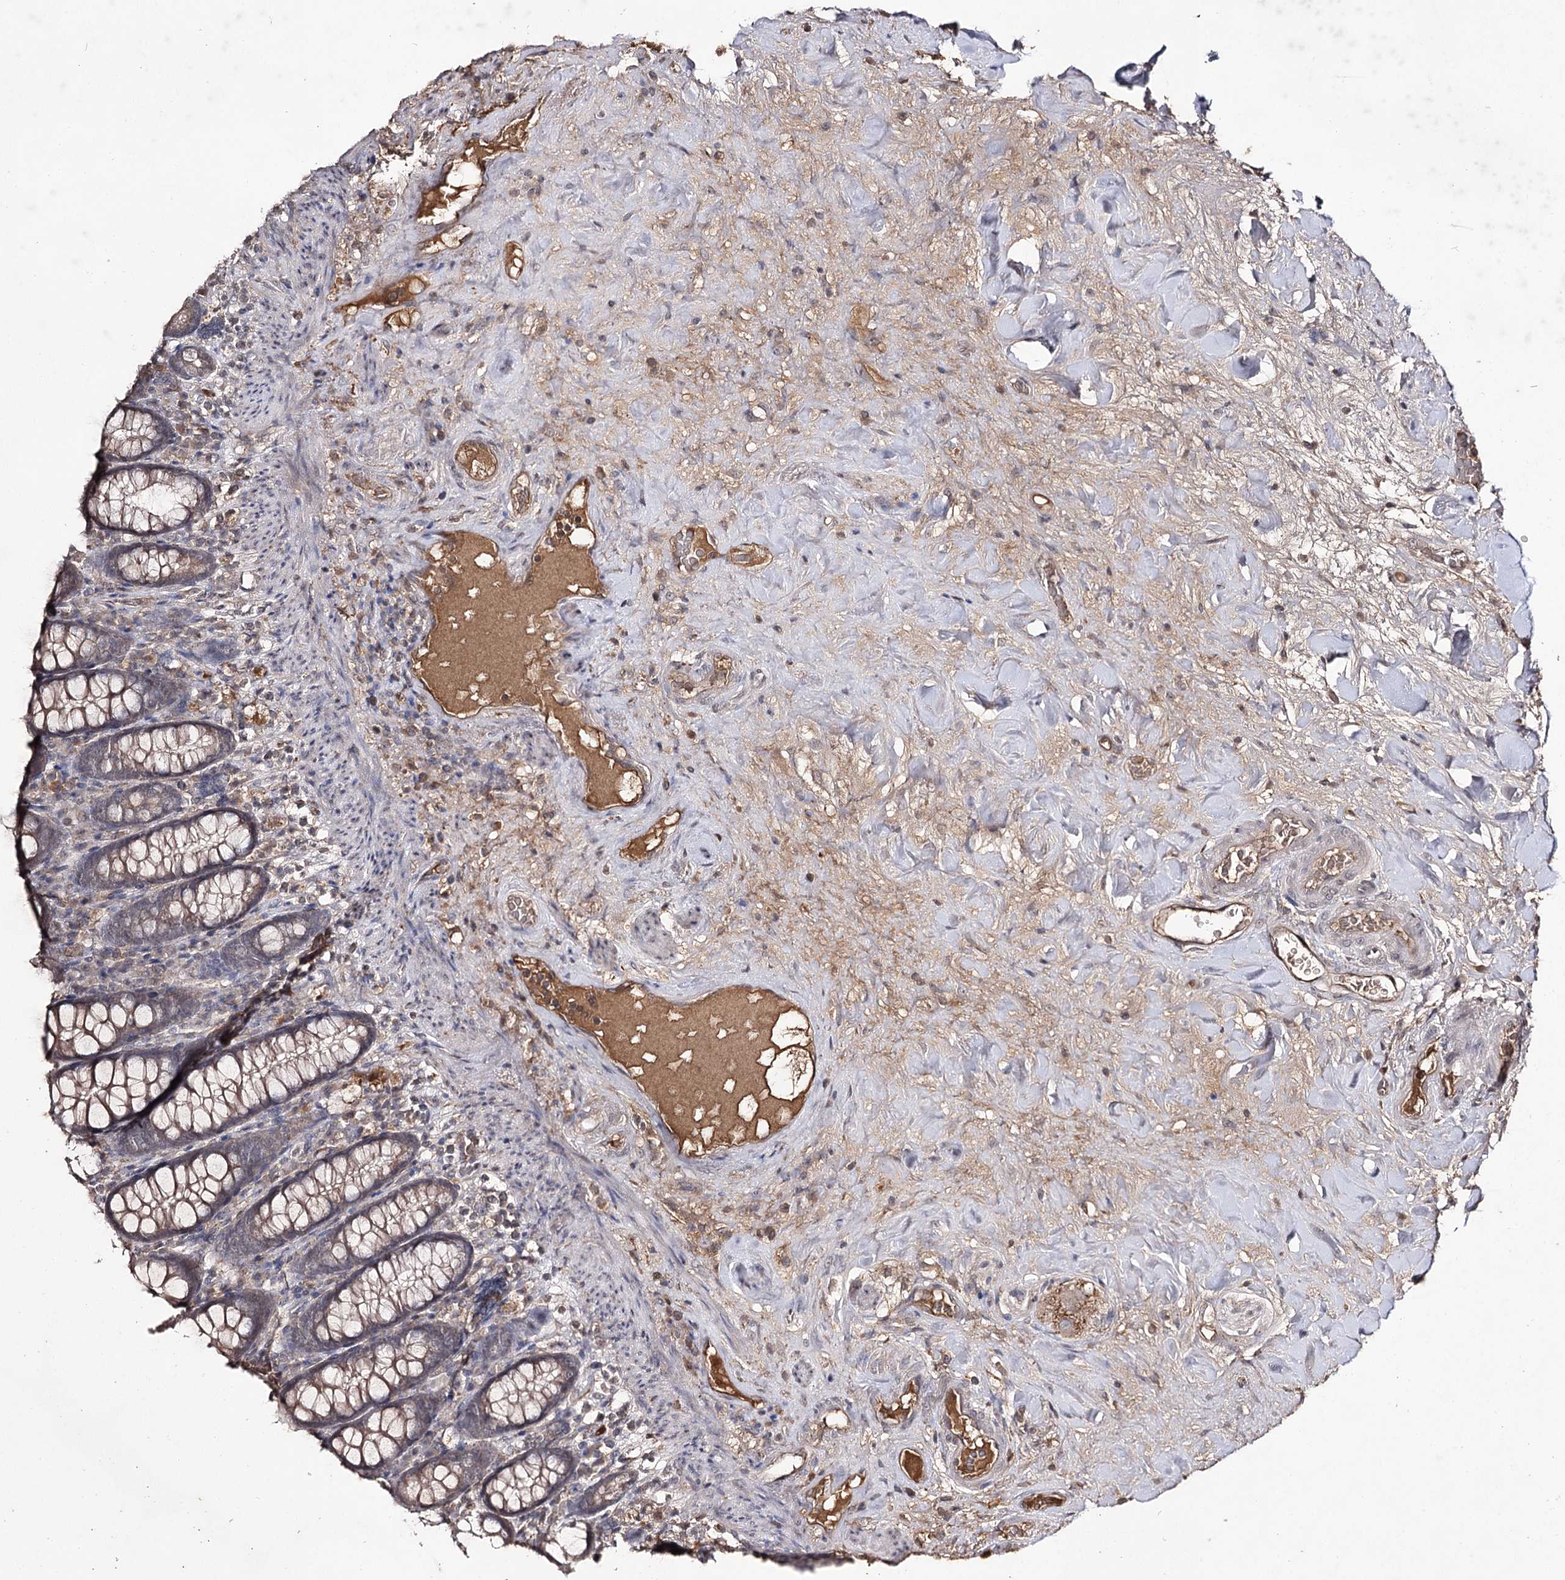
{"staining": {"intensity": "moderate", "quantity": ">75%", "location": "cytoplasmic/membranous"}, "tissue": "colon", "cell_type": "Endothelial cells", "image_type": "normal", "snomed": [{"axis": "morphology", "description": "Normal tissue, NOS"}, {"axis": "topography", "description": "Colon"}], "caption": "Unremarkable colon displays moderate cytoplasmic/membranous positivity in about >75% of endothelial cells, visualized by immunohistochemistry. The staining was performed using DAB to visualize the protein expression in brown, while the nuclei were stained in blue with hematoxylin (Magnification: 20x).", "gene": "SYNGR3", "patient": {"sex": "female", "age": 79}}